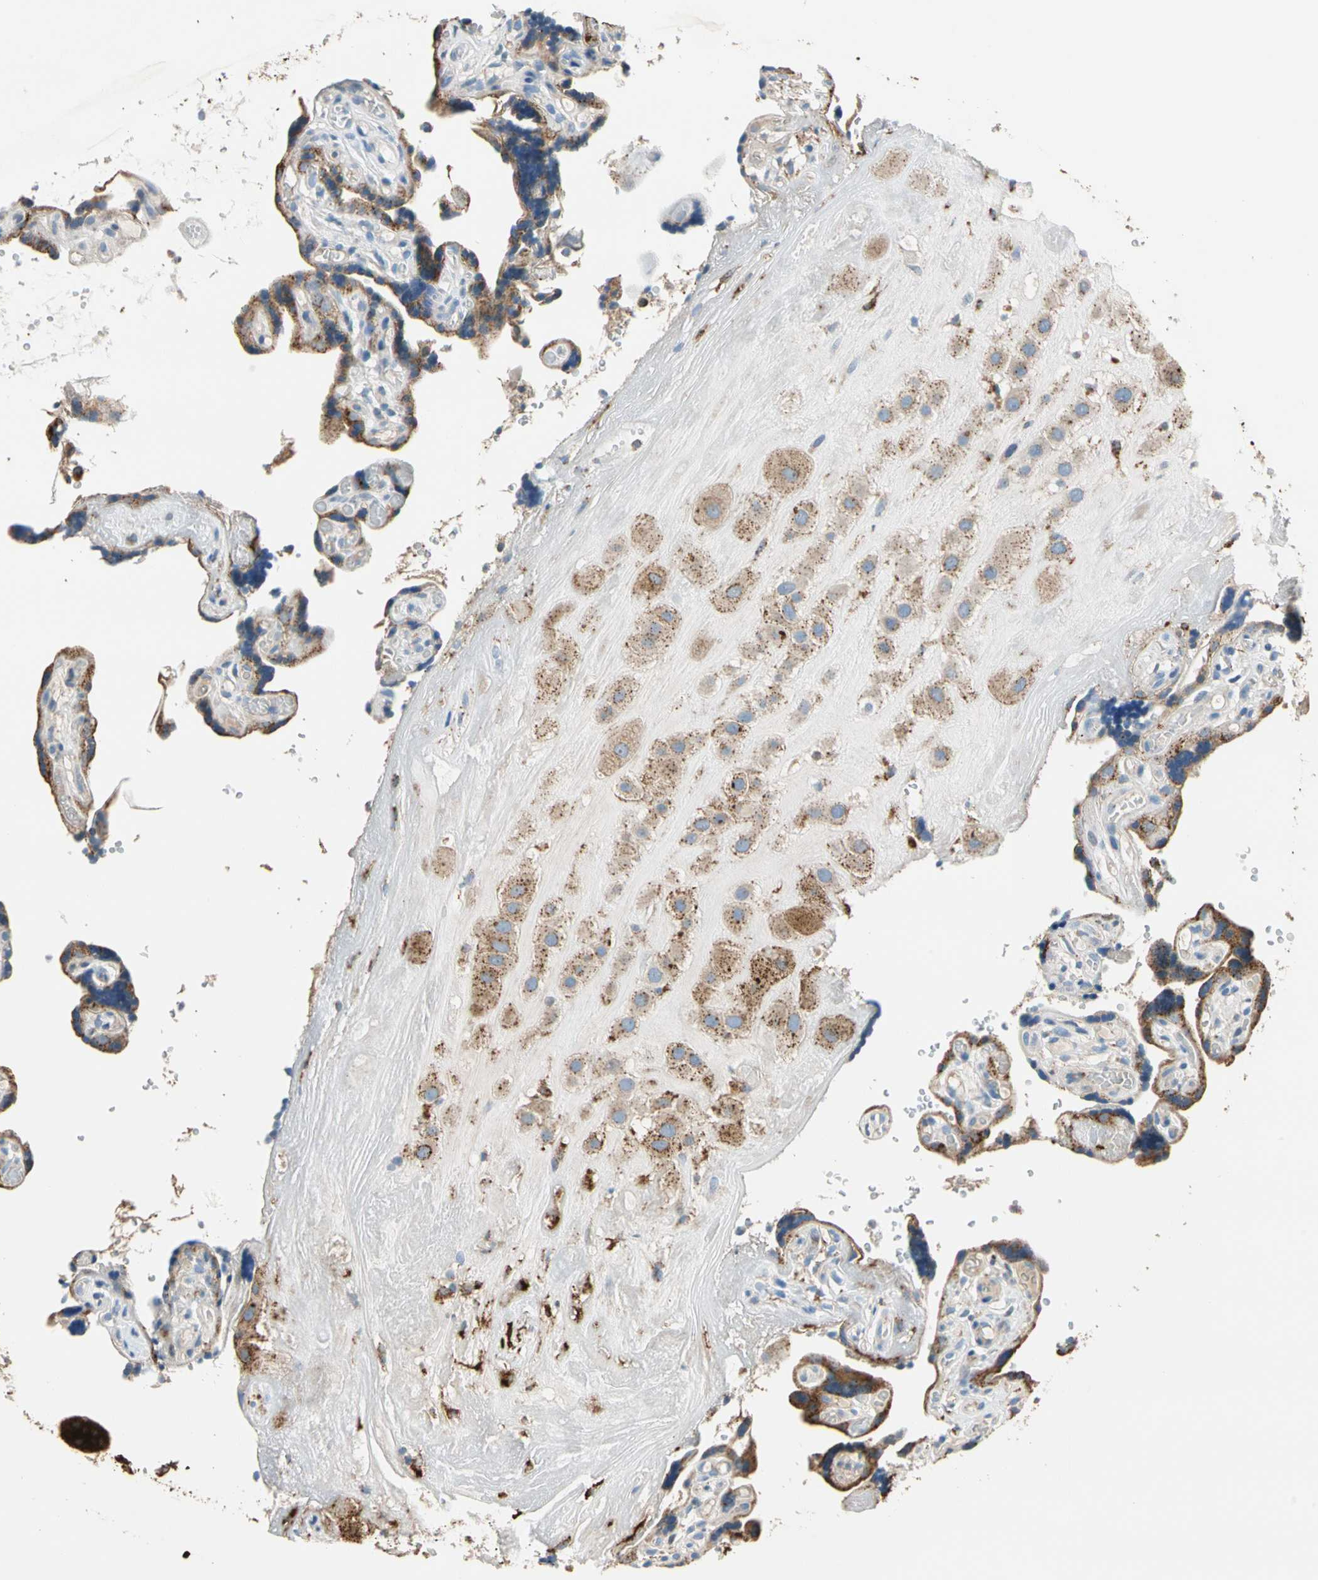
{"staining": {"intensity": "moderate", "quantity": "<25%", "location": "cytoplasmic/membranous"}, "tissue": "placenta", "cell_type": "Decidual cells", "image_type": "normal", "snomed": [{"axis": "morphology", "description": "Normal tissue, NOS"}, {"axis": "topography", "description": "Placenta"}], "caption": "Protein expression by immunohistochemistry exhibits moderate cytoplasmic/membranous expression in approximately <25% of decidual cells in benign placenta.", "gene": "GM2A", "patient": {"sex": "female", "age": 30}}